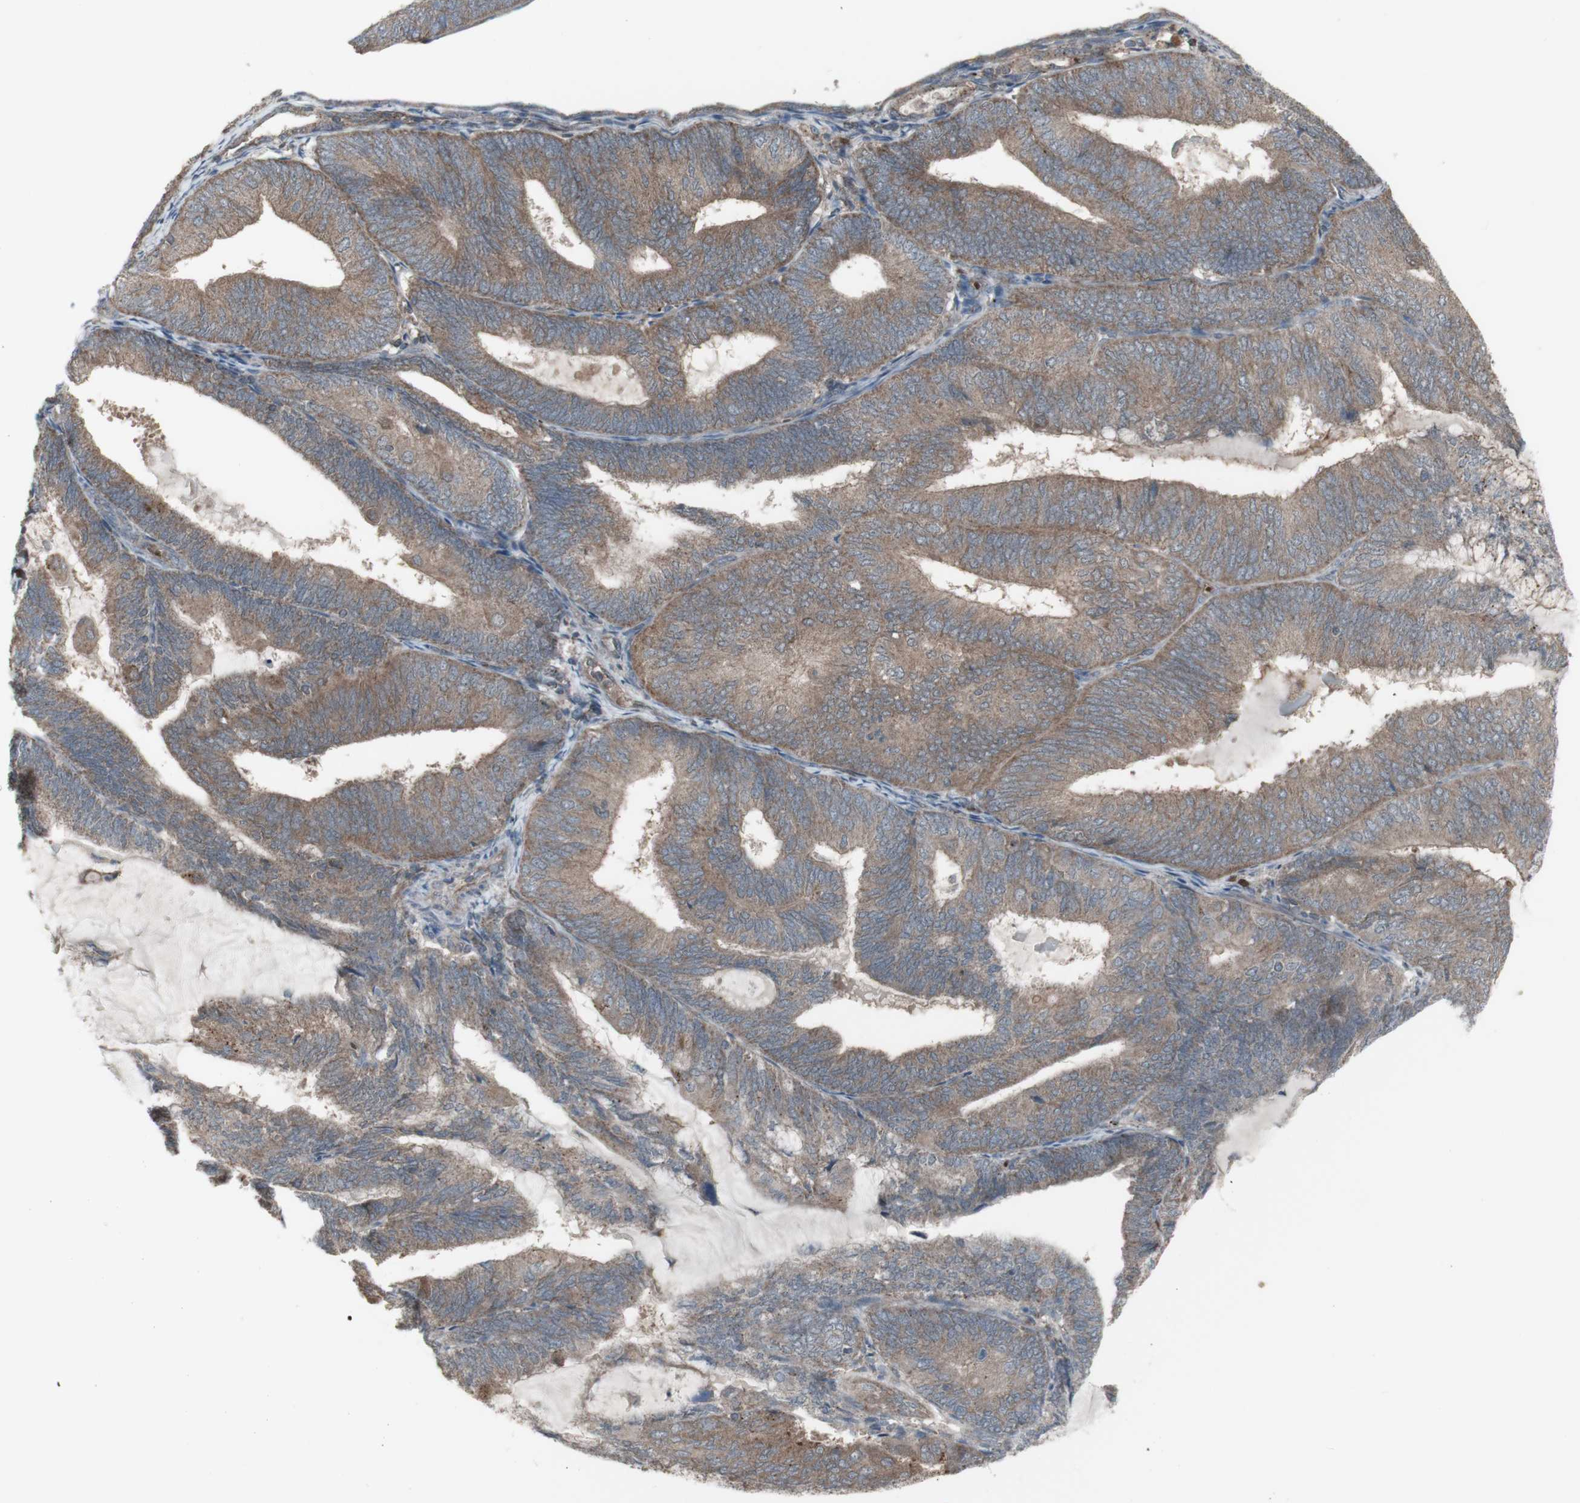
{"staining": {"intensity": "moderate", "quantity": ">75%", "location": "cytoplasmic/membranous"}, "tissue": "endometrial cancer", "cell_type": "Tumor cells", "image_type": "cancer", "snomed": [{"axis": "morphology", "description": "Adenocarcinoma, NOS"}, {"axis": "topography", "description": "Endometrium"}], "caption": "IHC (DAB (3,3'-diaminobenzidine)) staining of human adenocarcinoma (endometrial) demonstrates moderate cytoplasmic/membranous protein expression in about >75% of tumor cells.", "gene": "SHC1", "patient": {"sex": "female", "age": 81}}